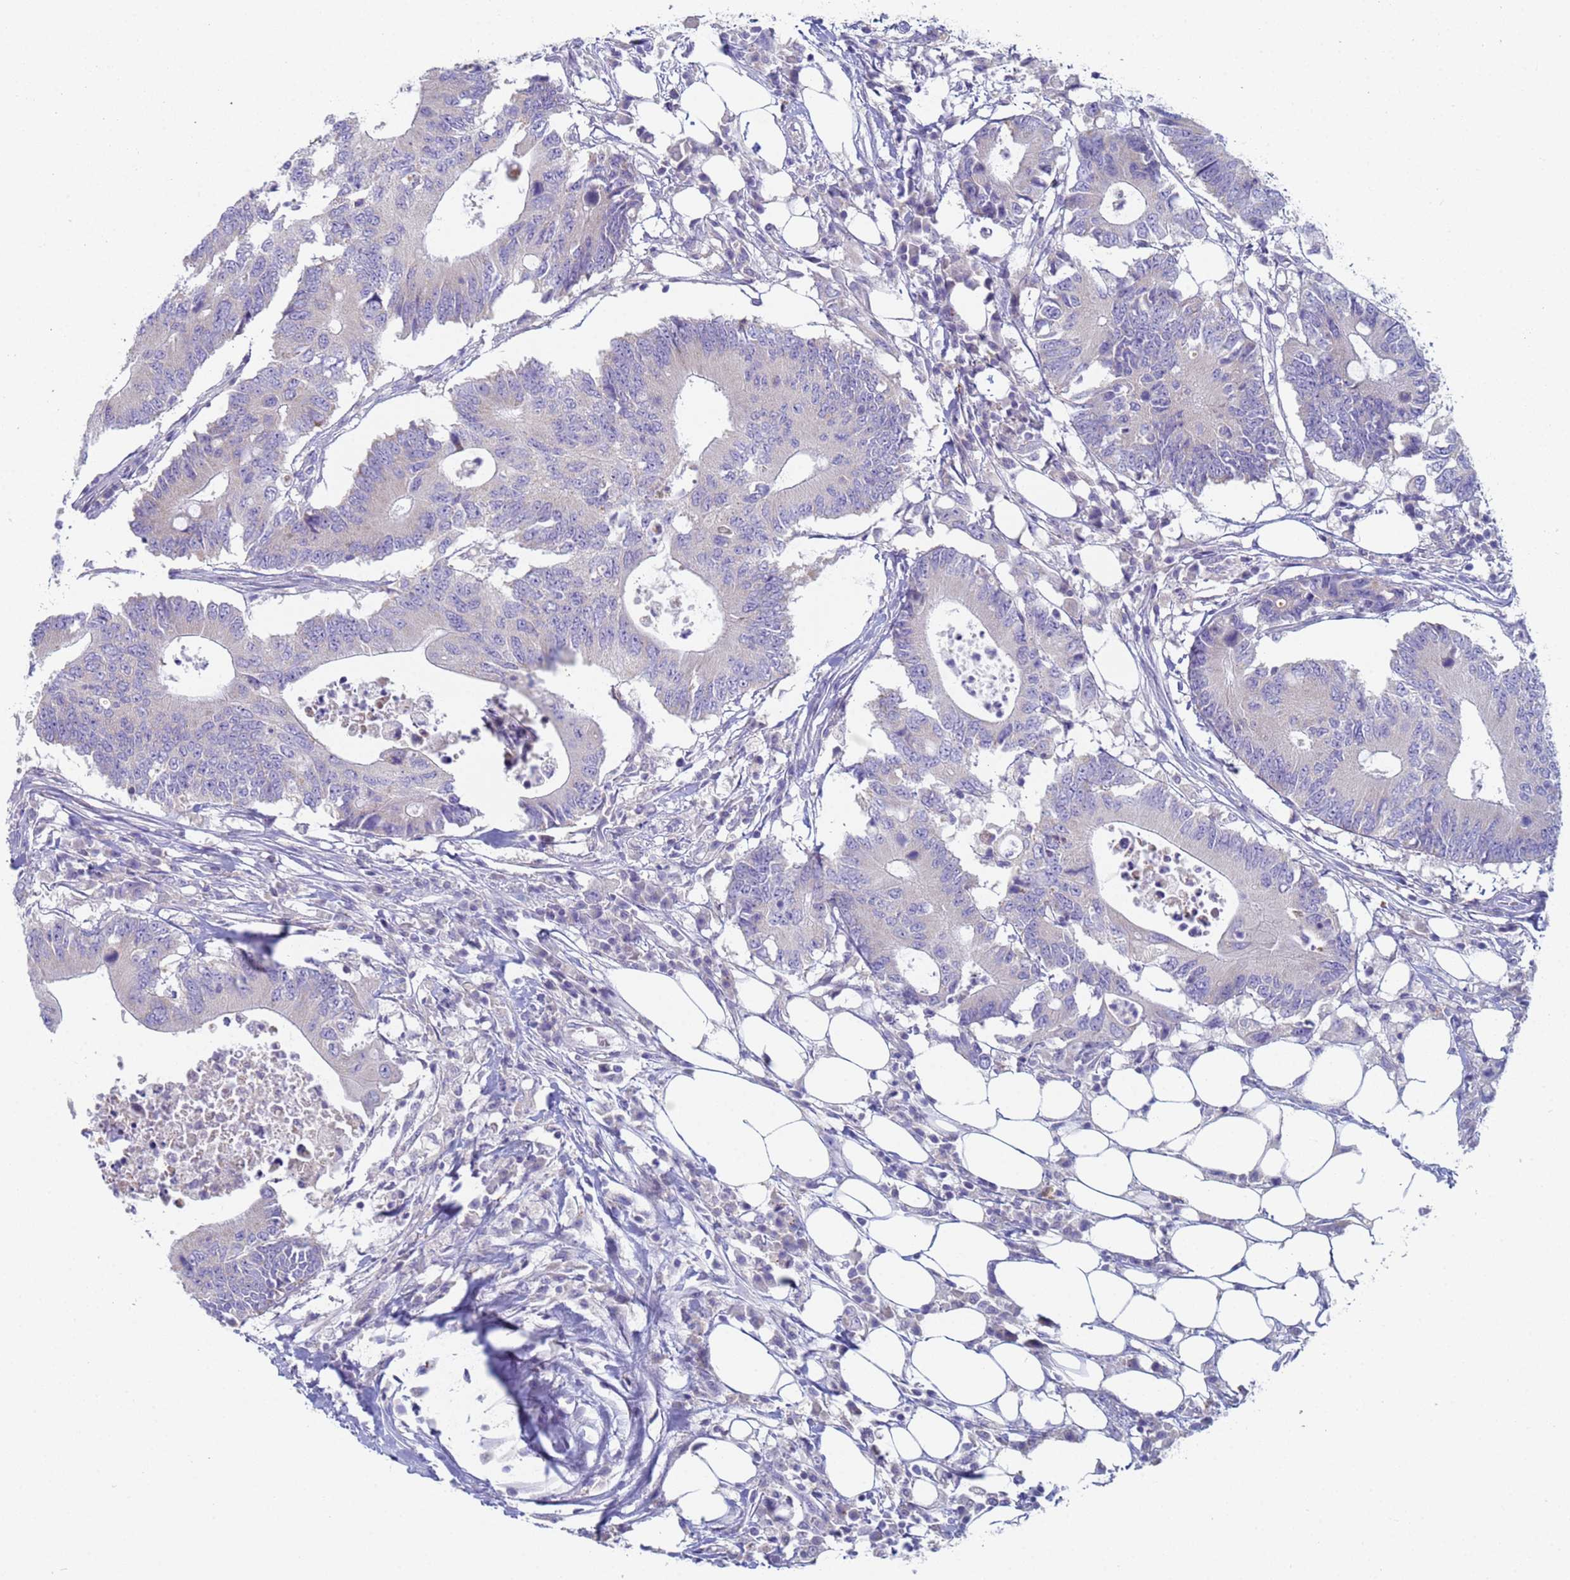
{"staining": {"intensity": "negative", "quantity": "none", "location": "none"}, "tissue": "colorectal cancer", "cell_type": "Tumor cells", "image_type": "cancer", "snomed": [{"axis": "morphology", "description": "Adenocarcinoma, NOS"}, {"axis": "topography", "description": "Colon"}], "caption": "This photomicrograph is of colorectal cancer (adenocarcinoma) stained with immunohistochemistry to label a protein in brown with the nuclei are counter-stained blue. There is no expression in tumor cells.", "gene": "CR1", "patient": {"sex": "male", "age": 71}}